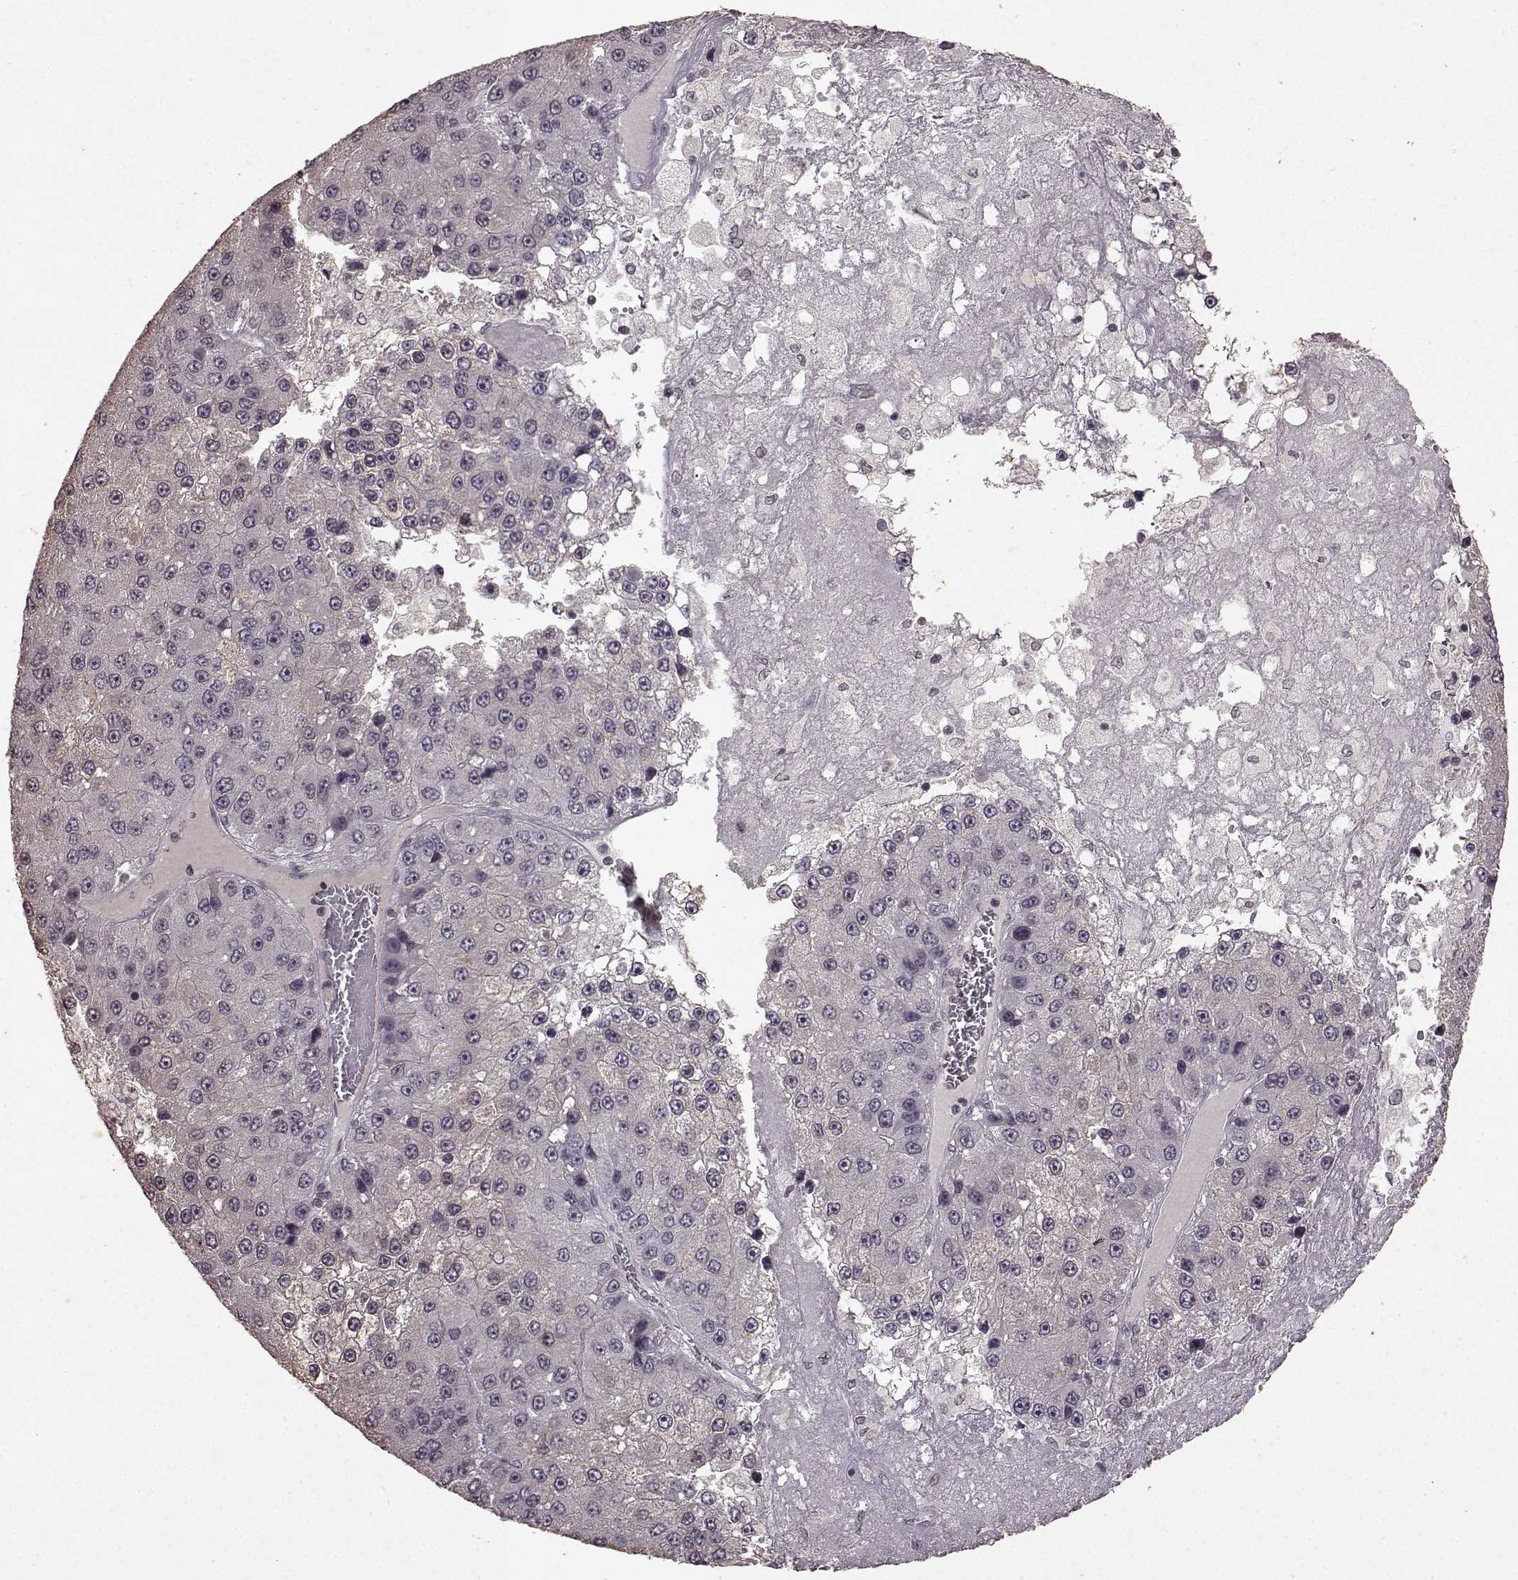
{"staining": {"intensity": "negative", "quantity": "none", "location": "none"}, "tissue": "liver cancer", "cell_type": "Tumor cells", "image_type": "cancer", "snomed": [{"axis": "morphology", "description": "Carcinoma, Hepatocellular, NOS"}, {"axis": "topography", "description": "Liver"}], "caption": "This photomicrograph is of liver cancer (hepatocellular carcinoma) stained with IHC to label a protein in brown with the nuclei are counter-stained blue. There is no staining in tumor cells.", "gene": "LHB", "patient": {"sex": "female", "age": 73}}